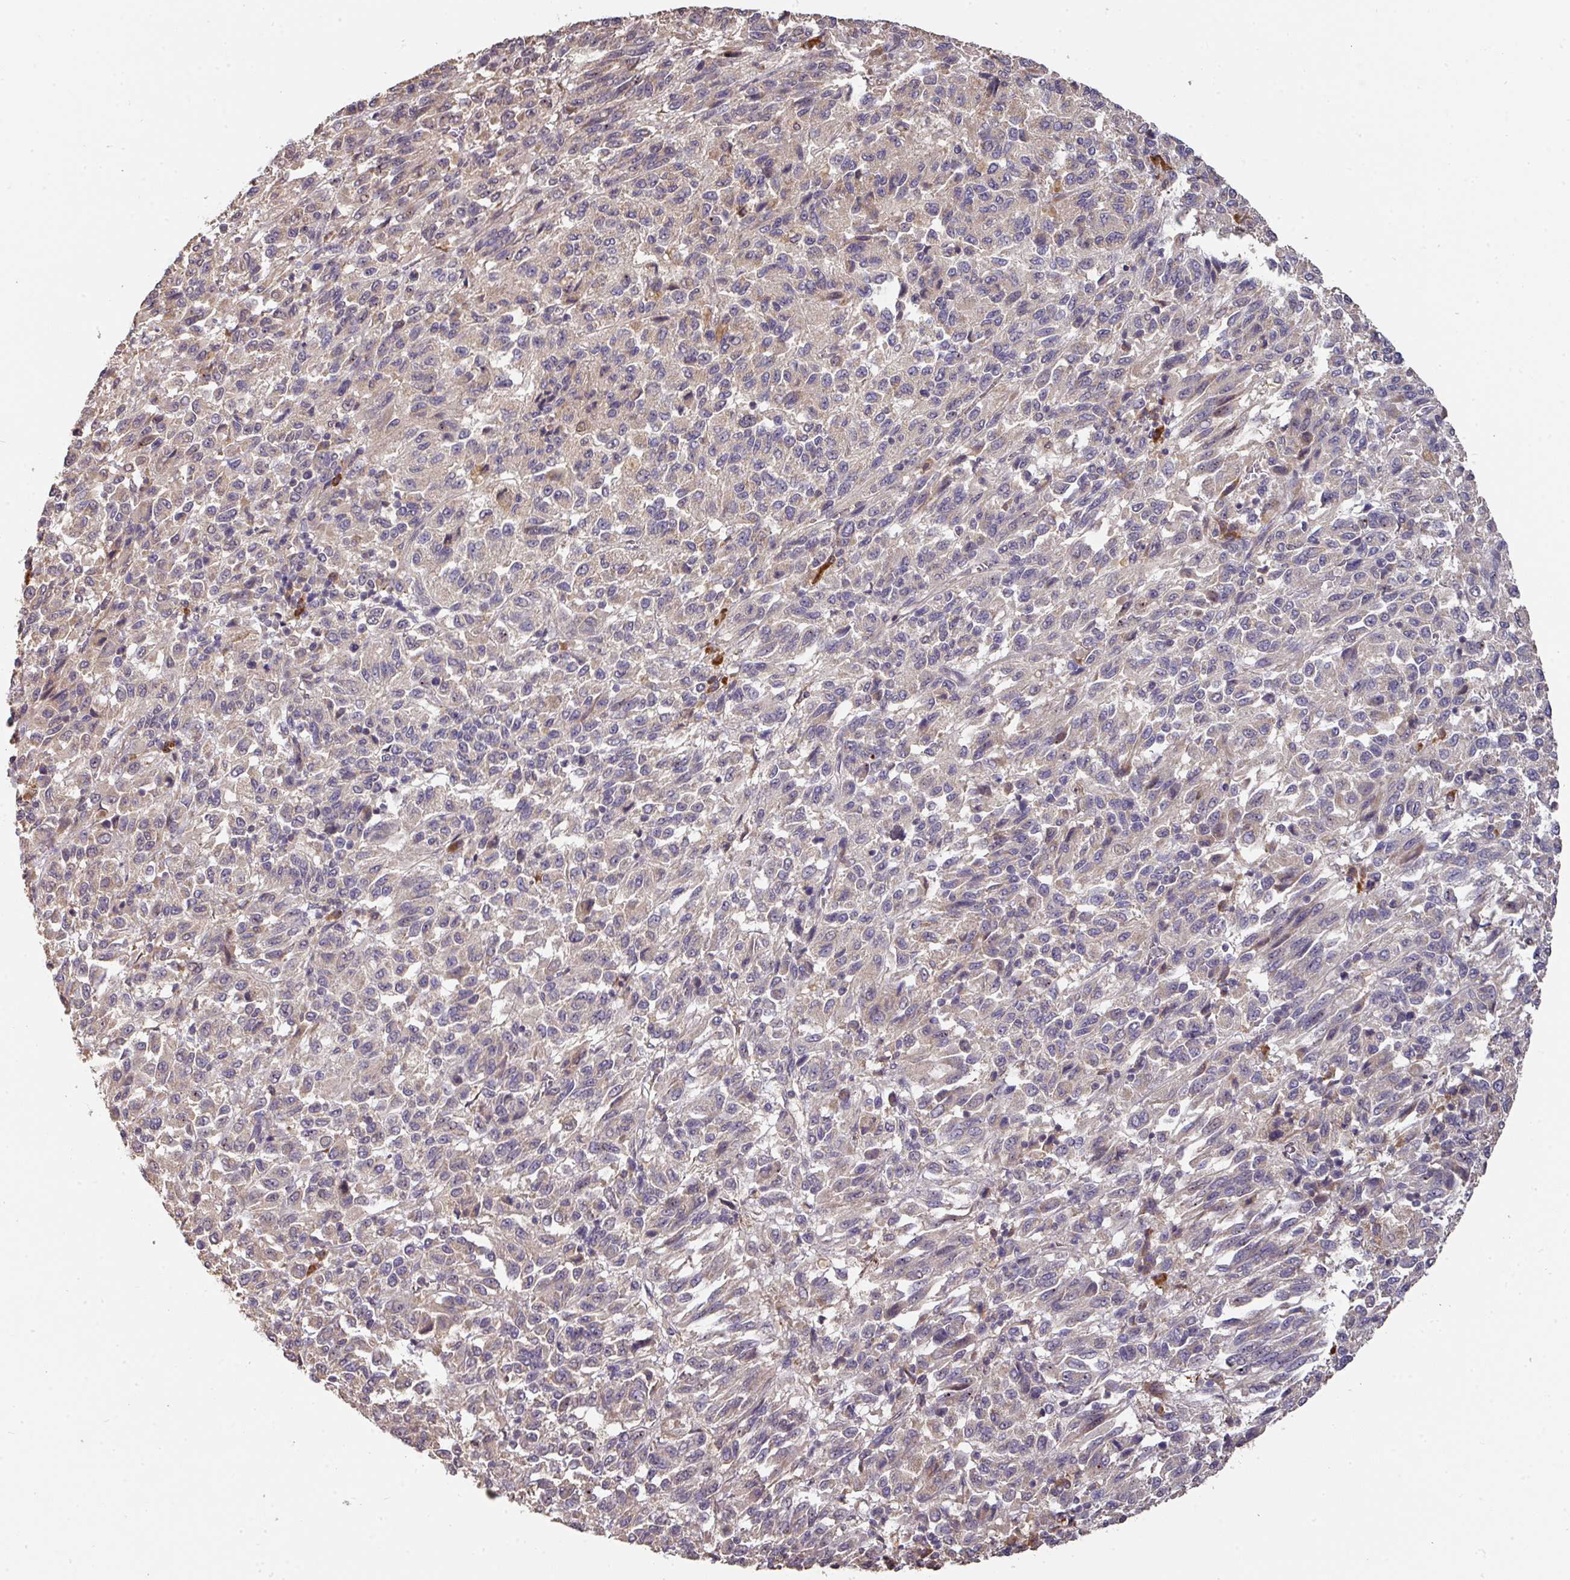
{"staining": {"intensity": "weak", "quantity": "<25%", "location": "cytoplasmic/membranous"}, "tissue": "melanoma", "cell_type": "Tumor cells", "image_type": "cancer", "snomed": [{"axis": "morphology", "description": "Malignant melanoma, Metastatic site"}, {"axis": "topography", "description": "Lung"}], "caption": "An IHC micrograph of melanoma is shown. There is no staining in tumor cells of melanoma.", "gene": "ACVR2B", "patient": {"sex": "male", "age": 64}}